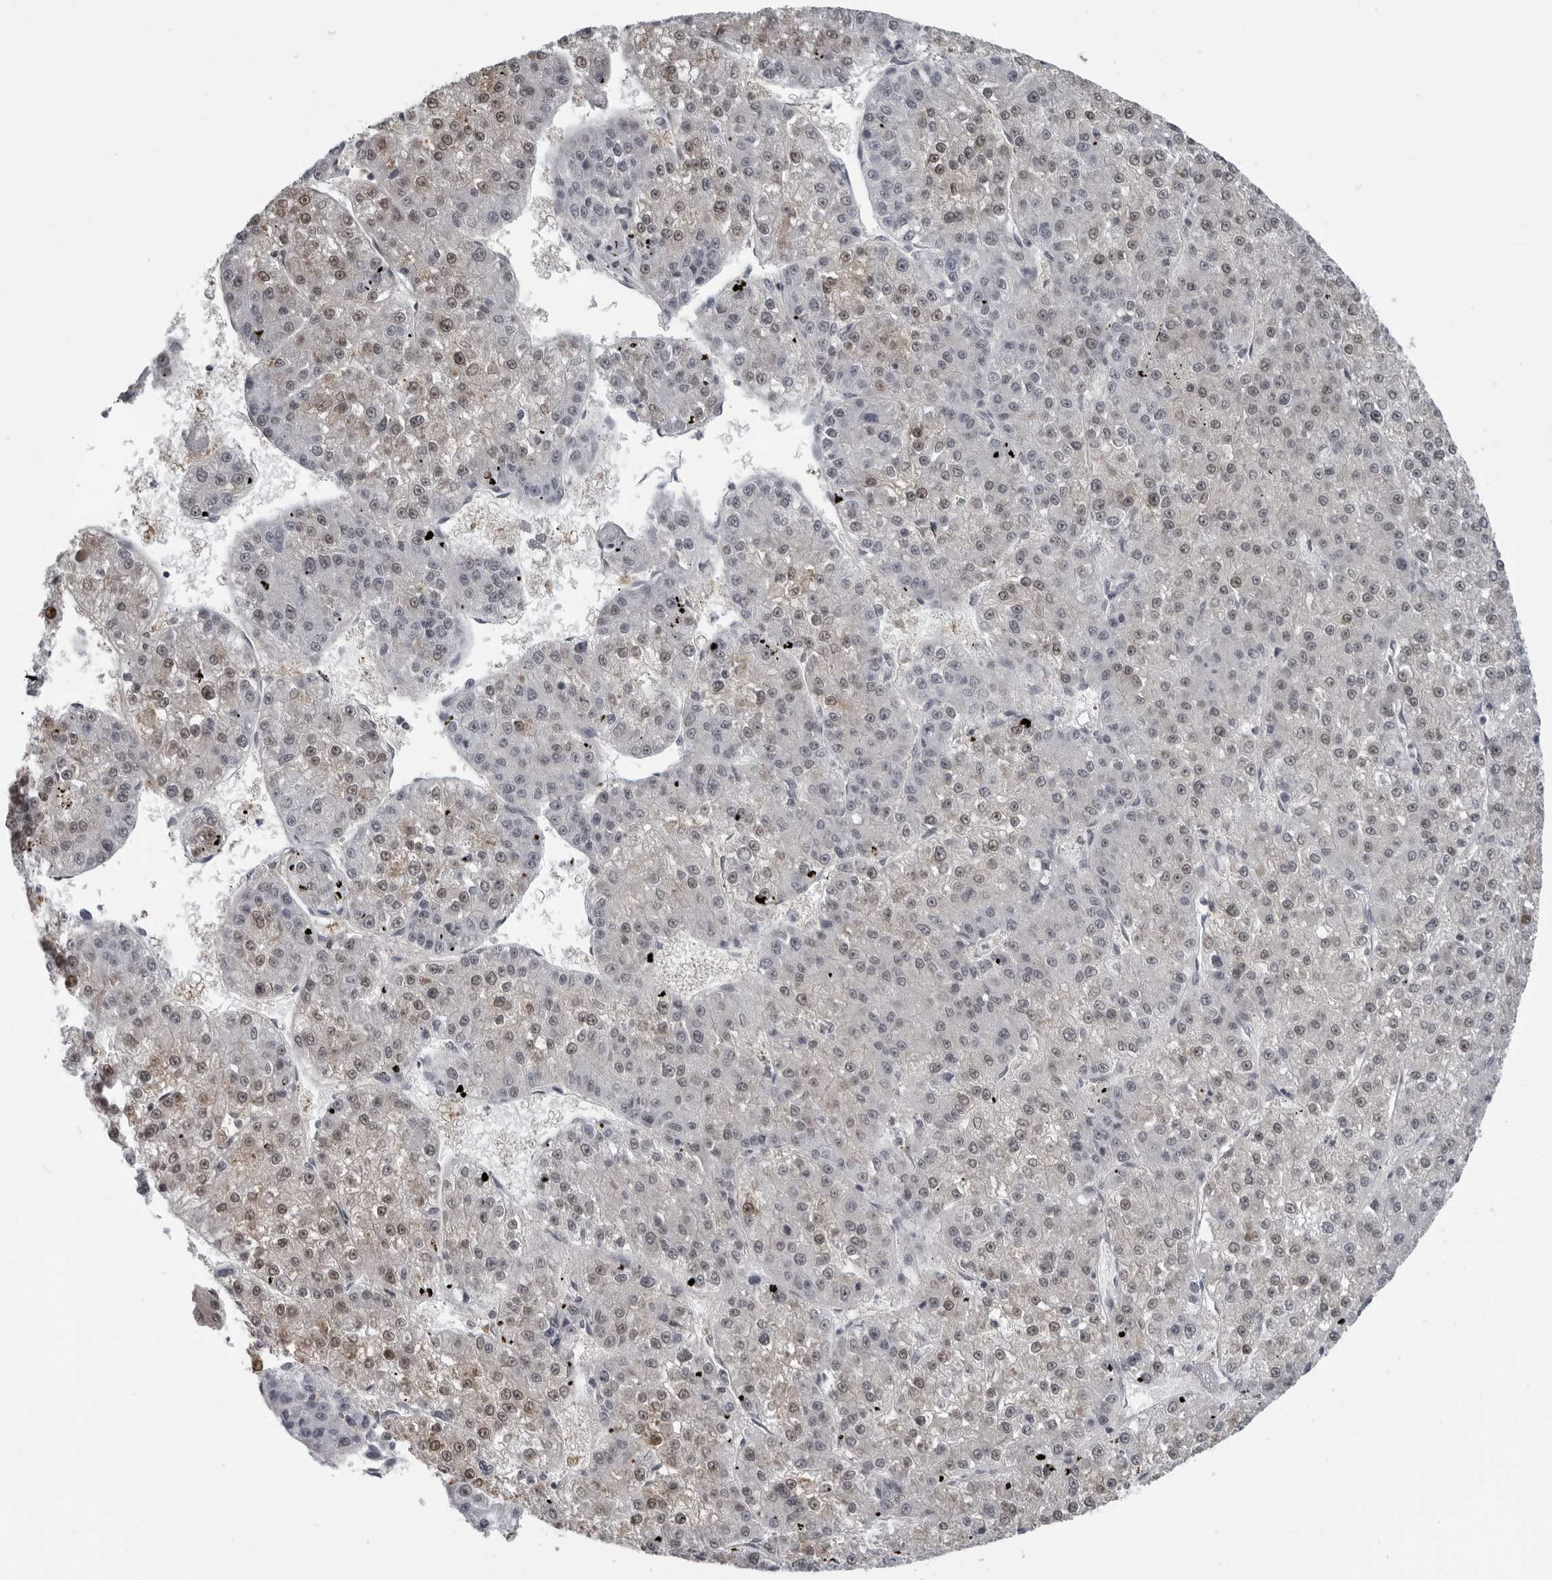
{"staining": {"intensity": "weak", "quantity": "25%-75%", "location": "nuclear"}, "tissue": "liver cancer", "cell_type": "Tumor cells", "image_type": "cancer", "snomed": [{"axis": "morphology", "description": "Carcinoma, Hepatocellular, NOS"}, {"axis": "topography", "description": "Liver"}], "caption": "Hepatocellular carcinoma (liver) tissue shows weak nuclear expression in approximately 25%-75% of tumor cells, visualized by immunohistochemistry. (DAB = brown stain, brightfield microscopy at high magnification).", "gene": "LZIC", "patient": {"sex": "female", "age": 73}}